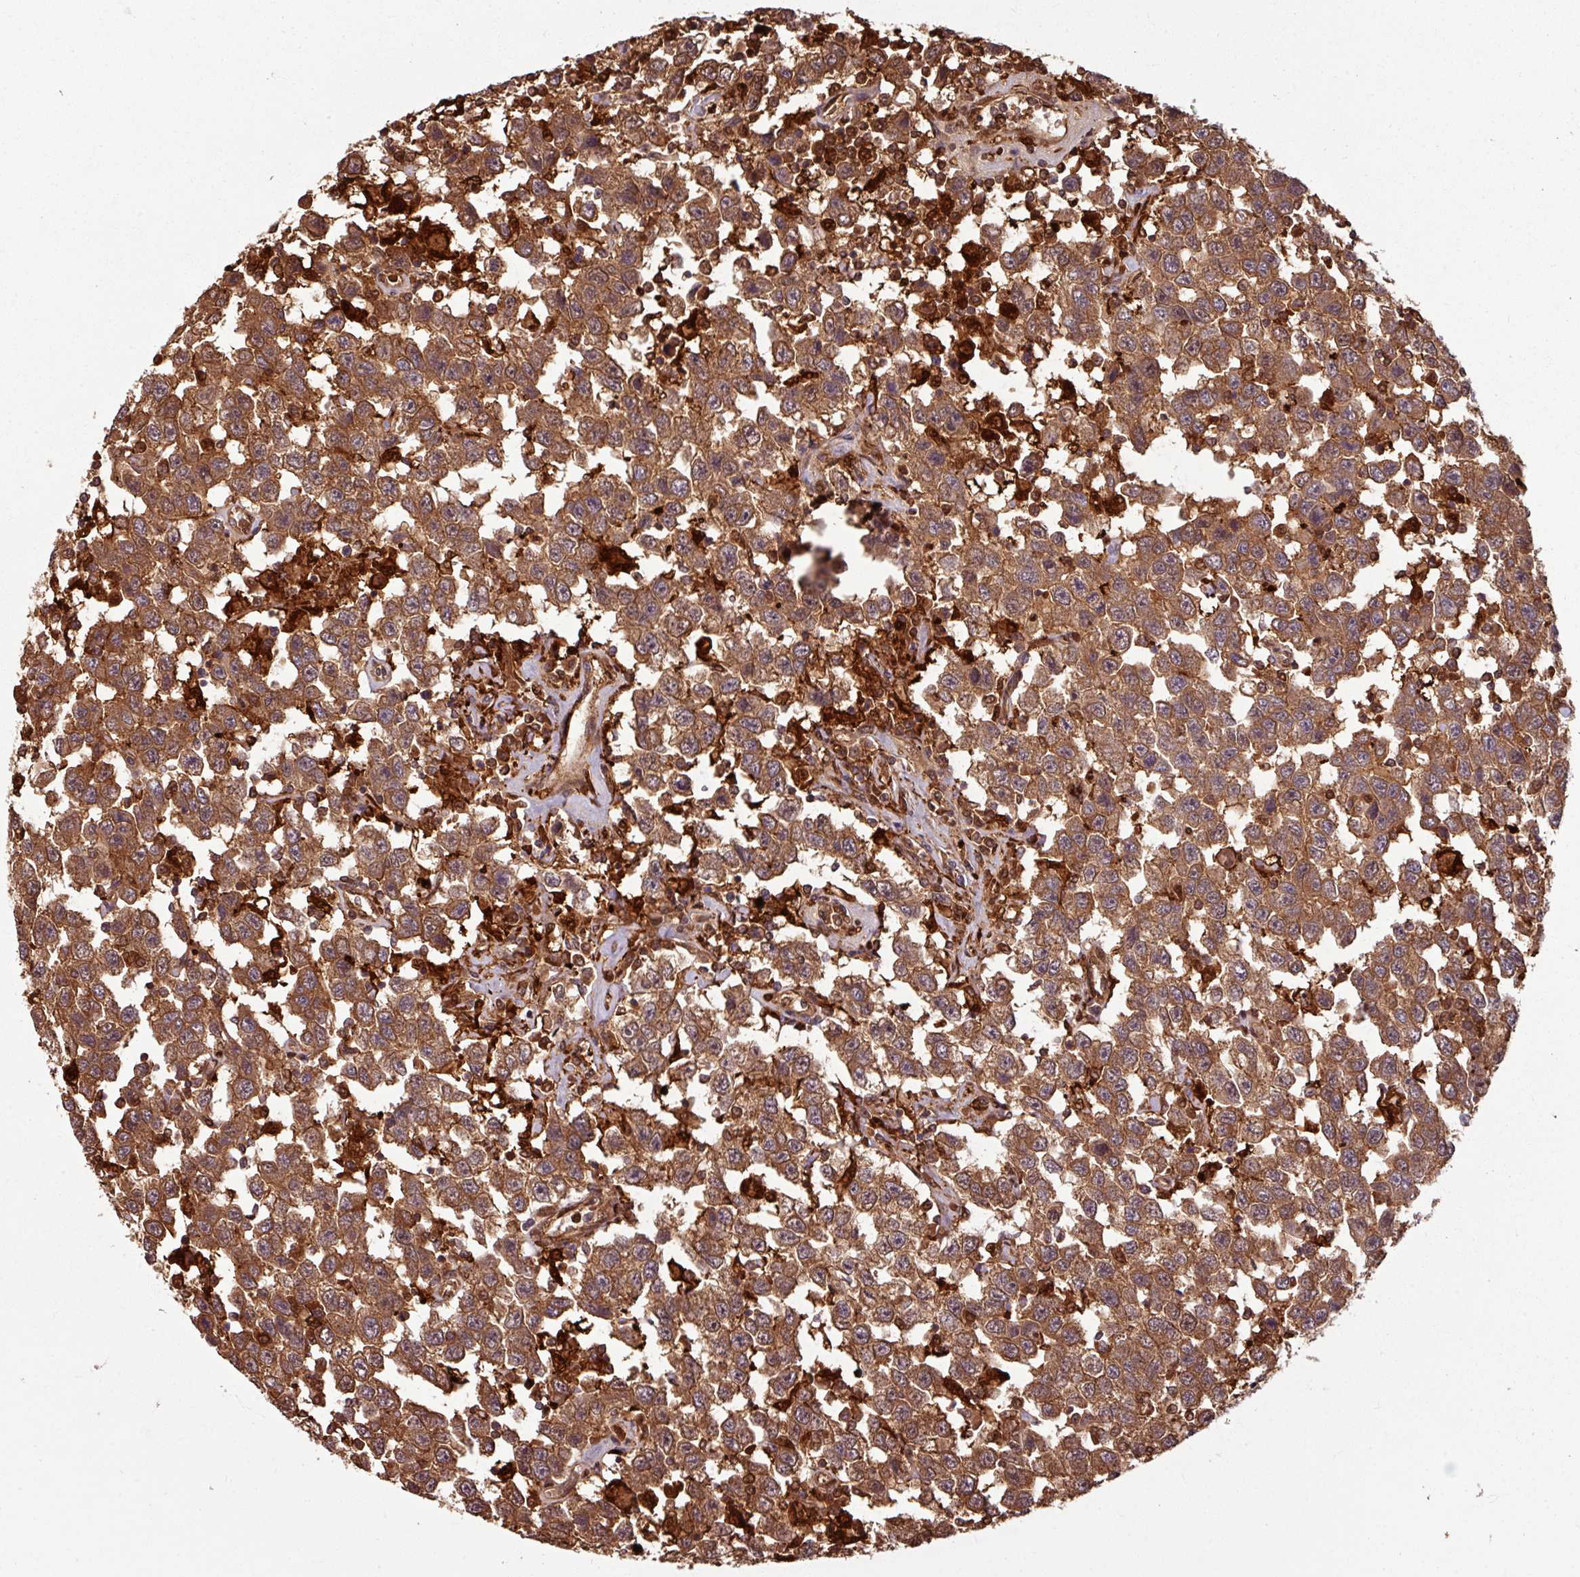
{"staining": {"intensity": "moderate", "quantity": ">75%", "location": "cytoplasmic/membranous"}, "tissue": "testis cancer", "cell_type": "Tumor cells", "image_type": "cancer", "snomed": [{"axis": "morphology", "description": "Seminoma, NOS"}, {"axis": "topography", "description": "Testis"}], "caption": "Immunohistochemistry (IHC) staining of testis cancer (seminoma), which demonstrates medium levels of moderate cytoplasmic/membranous staining in approximately >75% of tumor cells indicating moderate cytoplasmic/membranous protein expression. The staining was performed using DAB (3,3'-diaminobenzidine) (brown) for protein detection and nuclei were counterstained in hematoxylin (blue).", "gene": "KCTD11", "patient": {"sex": "male", "age": 41}}